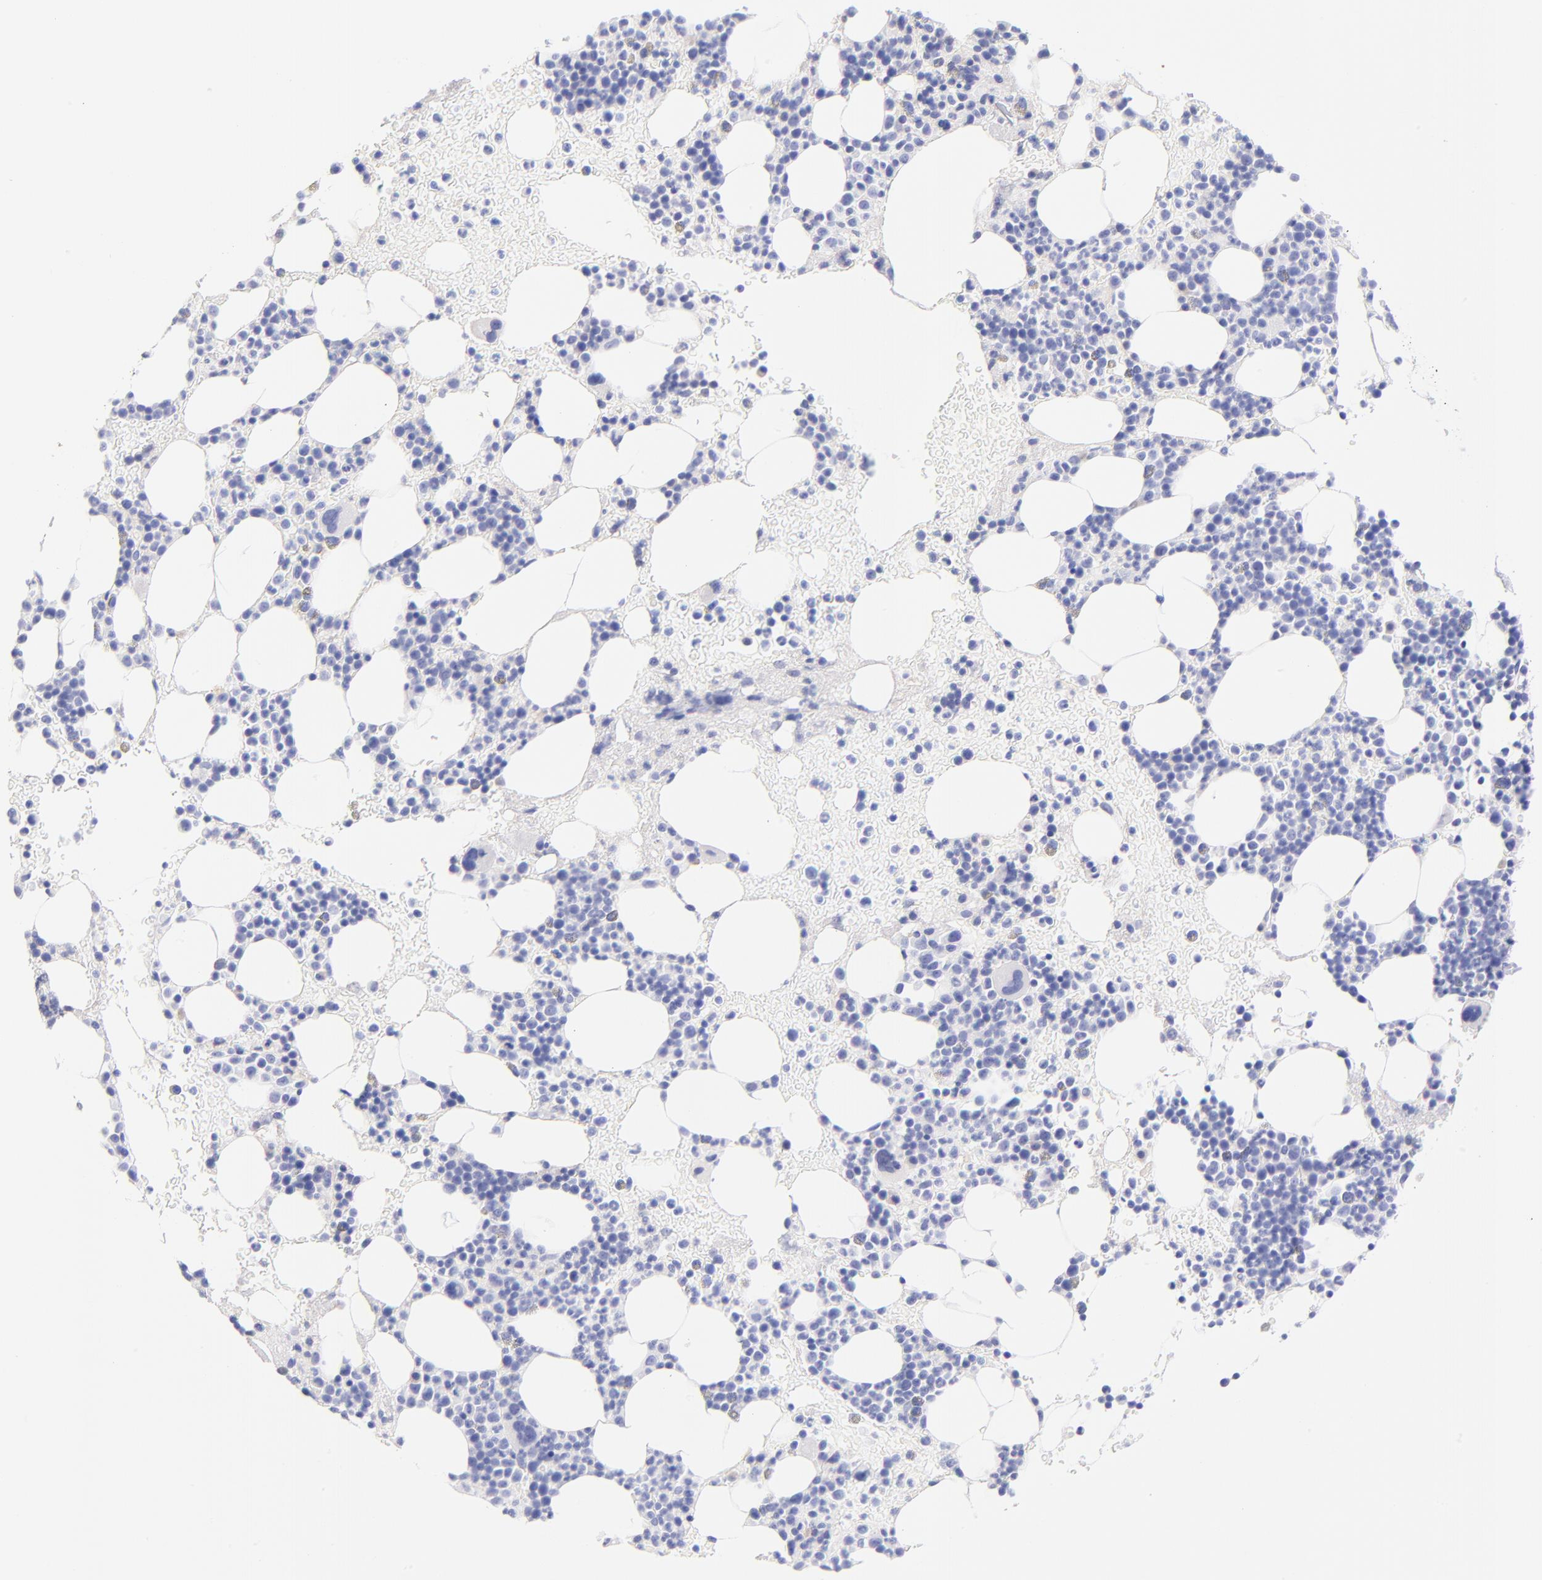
{"staining": {"intensity": "negative", "quantity": "none", "location": "none"}, "tissue": "bone marrow", "cell_type": "Hematopoietic cells", "image_type": "normal", "snomed": [{"axis": "morphology", "description": "Normal tissue, NOS"}, {"axis": "topography", "description": "Bone marrow"}], "caption": "IHC histopathology image of benign bone marrow: bone marrow stained with DAB (3,3'-diaminobenzidine) reveals no significant protein expression in hematopoietic cells. (Stains: DAB (3,3'-diaminobenzidine) IHC with hematoxylin counter stain, Microscopy: brightfield microscopy at high magnification).", "gene": "RAB3B", "patient": {"sex": "male", "age": 17}}